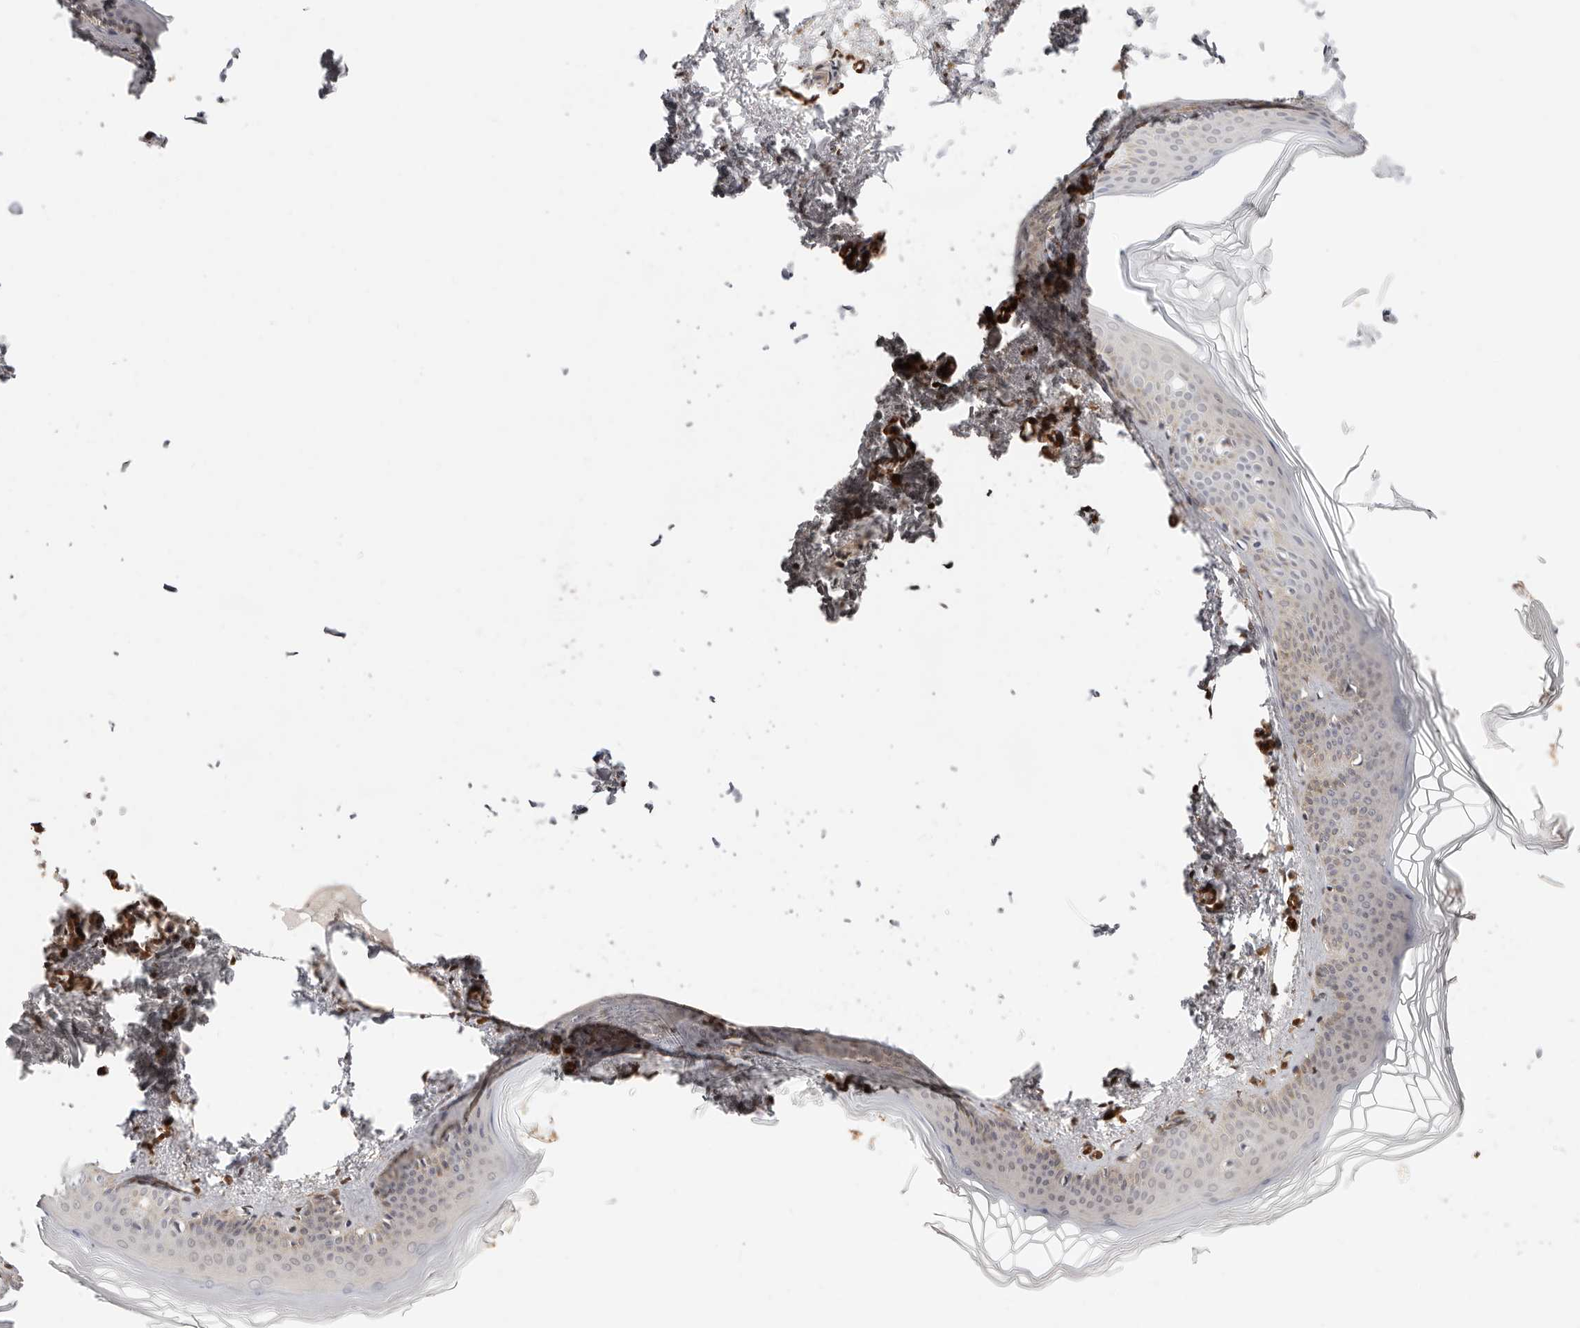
{"staining": {"intensity": "negative", "quantity": "none", "location": "none"}, "tissue": "skin", "cell_type": "Fibroblasts", "image_type": "normal", "snomed": [{"axis": "morphology", "description": "Normal tissue, NOS"}, {"axis": "topography", "description": "Skin"}], "caption": "This is an IHC micrograph of benign human skin. There is no positivity in fibroblasts.", "gene": "STAT5A", "patient": {"sex": "female", "age": 27}}